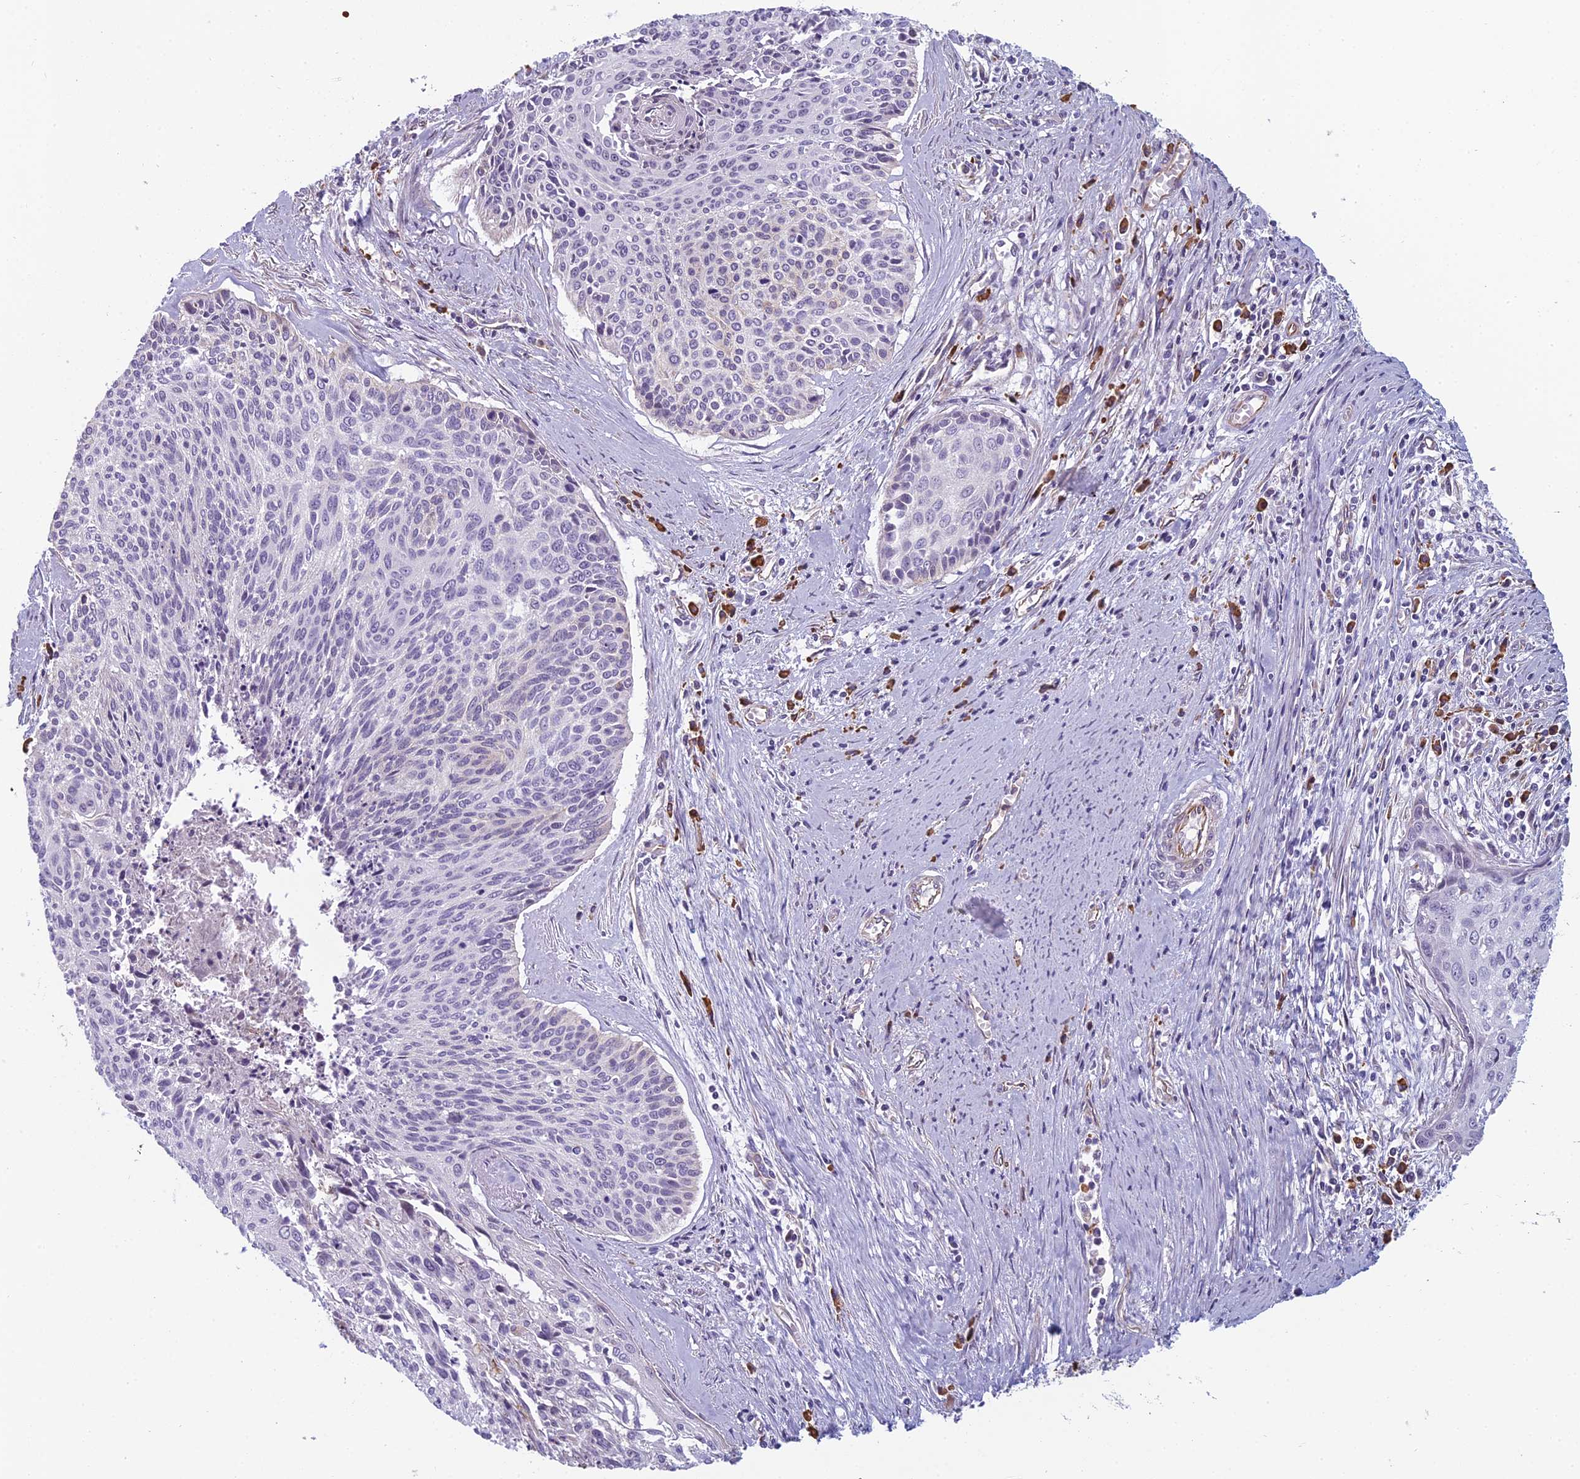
{"staining": {"intensity": "negative", "quantity": "none", "location": "none"}, "tissue": "cervical cancer", "cell_type": "Tumor cells", "image_type": "cancer", "snomed": [{"axis": "morphology", "description": "Squamous cell carcinoma, NOS"}, {"axis": "topography", "description": "Cervix"}], "caption": "Immunohistochemical staining of human cervical squamous cell carcinoma exhibits no significant expression in tumor cells.", "gene": "NOC2L", "patient": {"sex": "female", "age": 55}}